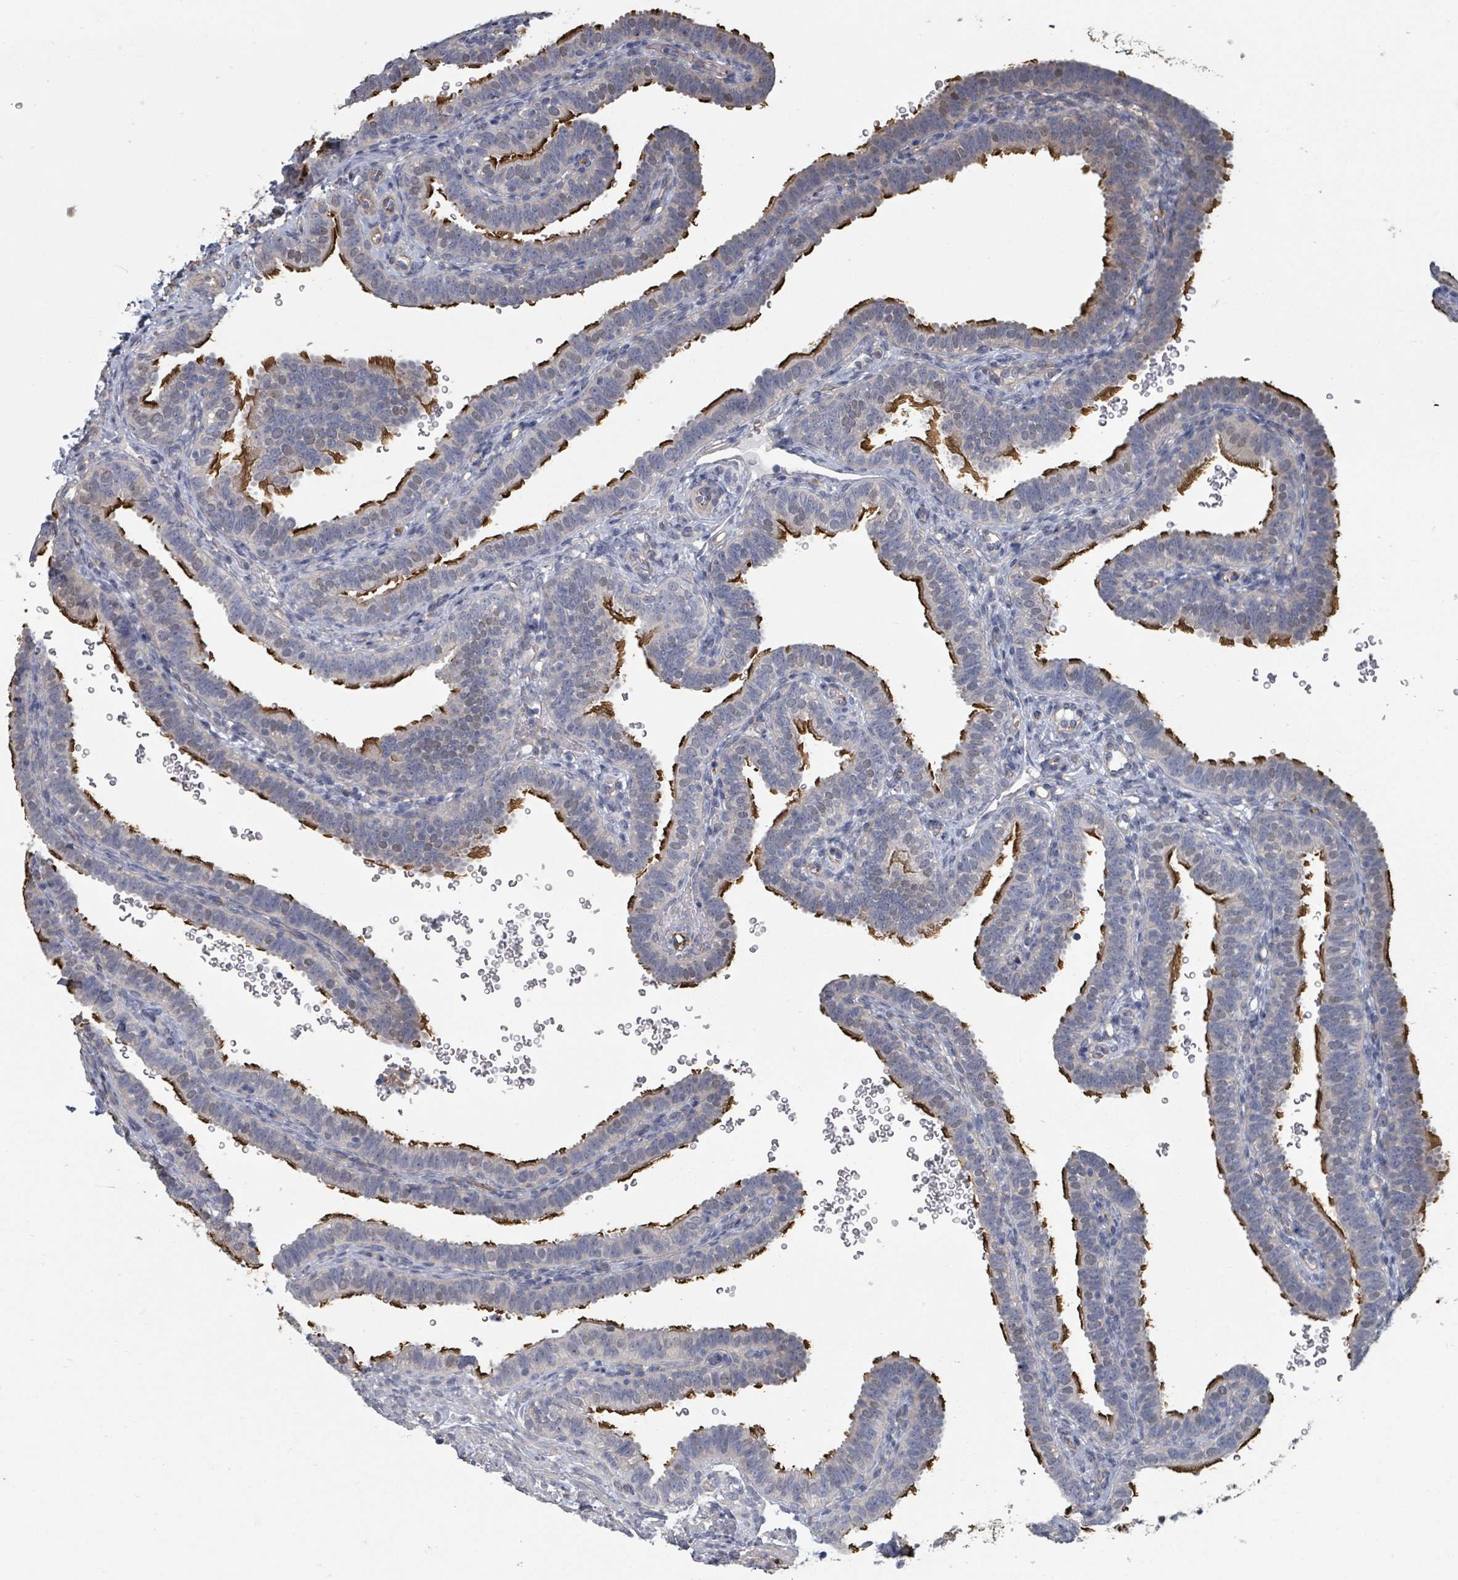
{"staining": {"intensity": "strong", "quantity": "25%-75%", "location": "cytoplasmic/membranous"}, "tissue": "fallopian tube", "cell_type": "Glandular cells", "image_type": "normal", "snomed": [{"axis": "morphology", "description": "Normal tissue, NOS"}, {"axis": "topography", "description": "Fallopian tube"}], "caption": "Human fallopian tube stained with a brown dye shows strong cytoplasmic/membranous positive positivity in approximately 25%-75% of glandular cells.", "gene": "PLAUR", "patient": {"sex": "female", "age": 41}}